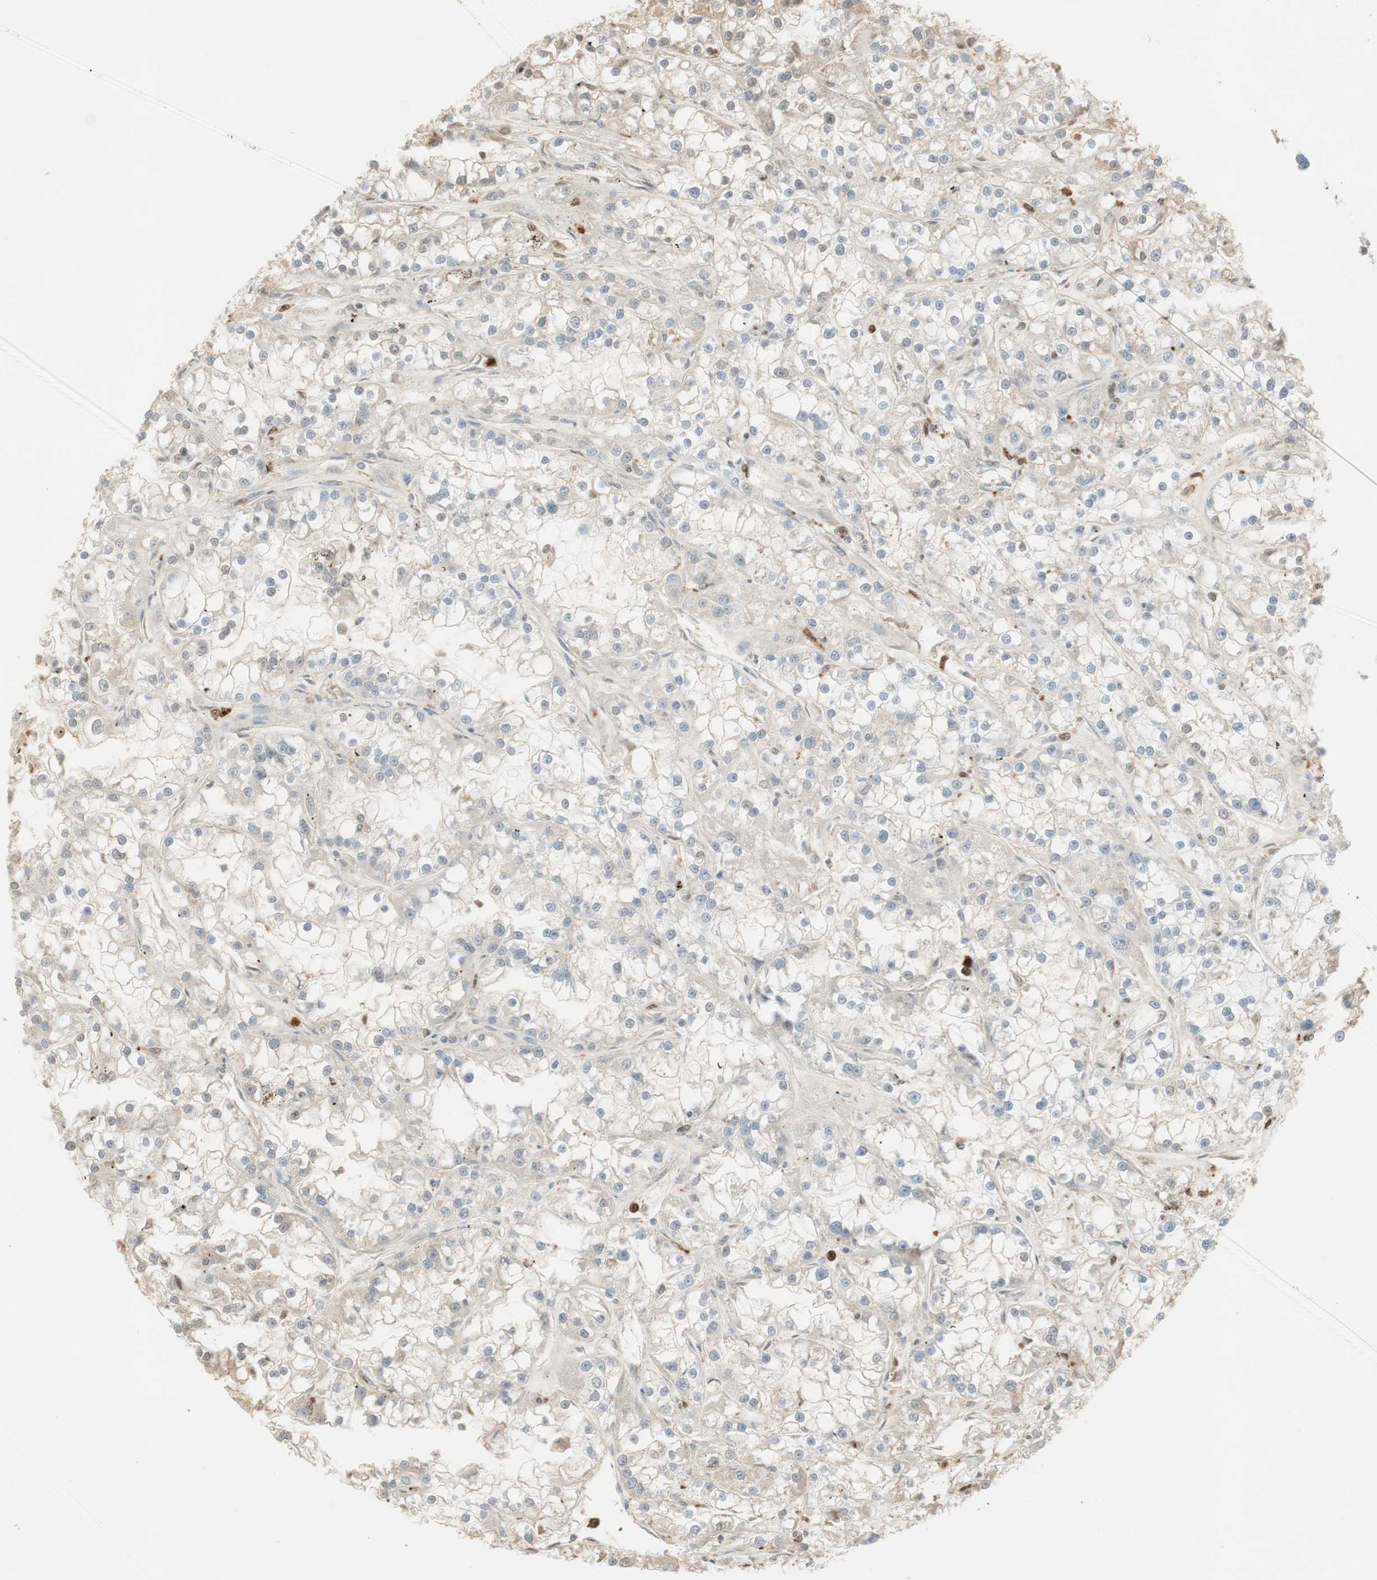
{"staining": {"intensity": "weak", "quantity": "<25%", "location": "cytoplasmic/membranous"}, "tissue": "renal cancer", "cell_type": "Tumor cells", "image_type": "cancer", "snomed": [{"axis": "morphology", "description": "Adenocarcinoma, NOS"}, {"axis": "topography", "description": "Kidney"}], "caption": "Immunohistochemical staining of renal adenocarcinoma shows no significant positivity in tumor cells.", "gene": "NID1", "patient": {"sex": "female", "age": 52}}